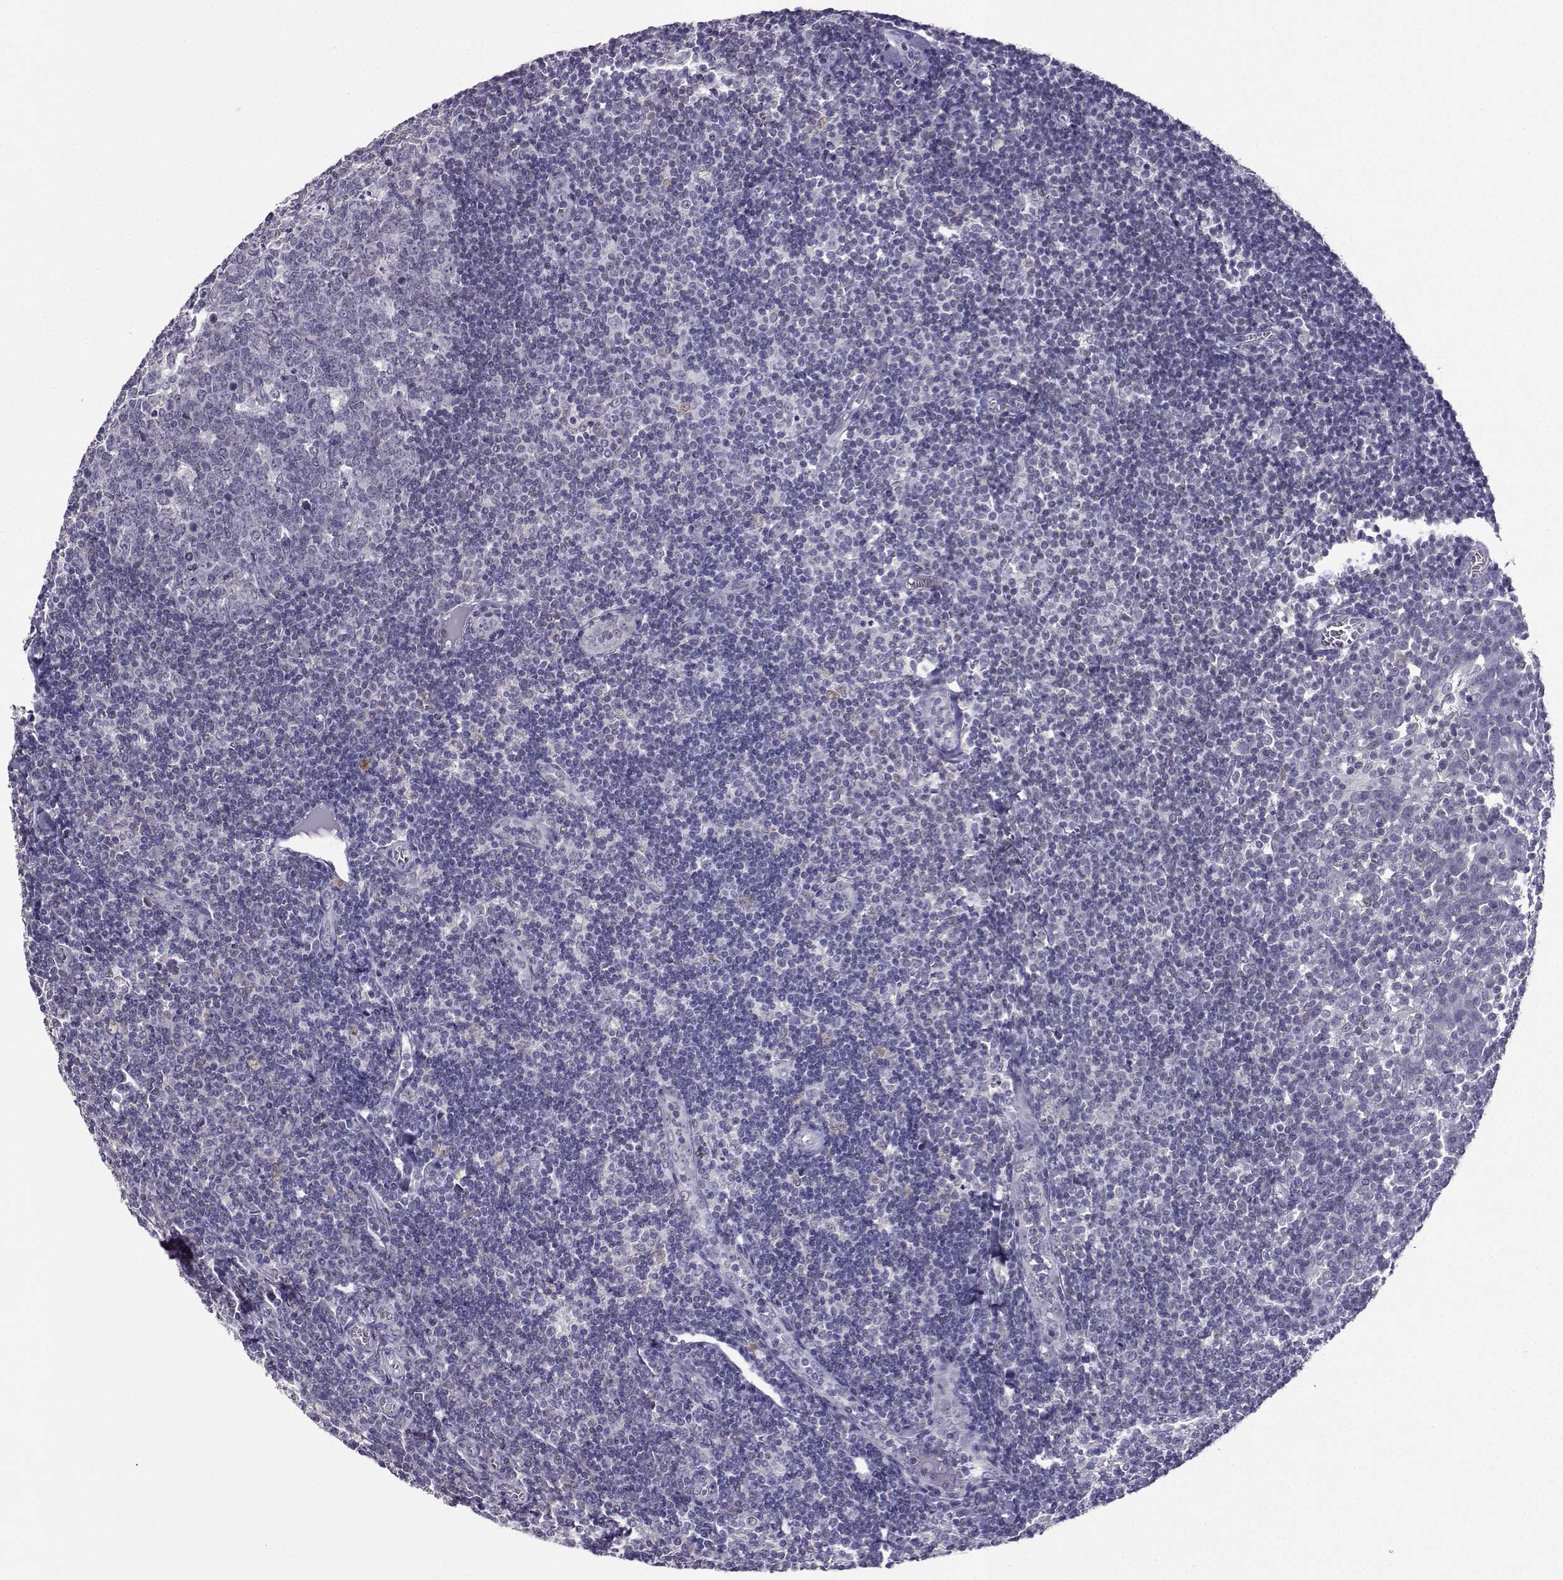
{"staining": {"intensity": "negative", "quantity": "none", "location": "none"}, "tissue": "tonsil", "cell_type": "Germinal center cells", "image_type": "normal", "snomed": [{"axis": "morphology", "description": "Normal tissue, NOS"}, {"axis": "topography", "description": "Tonsil"}], "caption": "This image is of normal tonsil stained with immunohistochemistry (IHC) to label a protein in brown with the nuclei are counter-stained blue. There is no positivity in germinal center cells. (Stains: DAB immunohistochemistry (IHC) with hematoxylin counter stain, Microscopy: brightfield microscopy at high magnification).", "gene": "TBR1", "patient": {"sex": "female", "age": 12}}